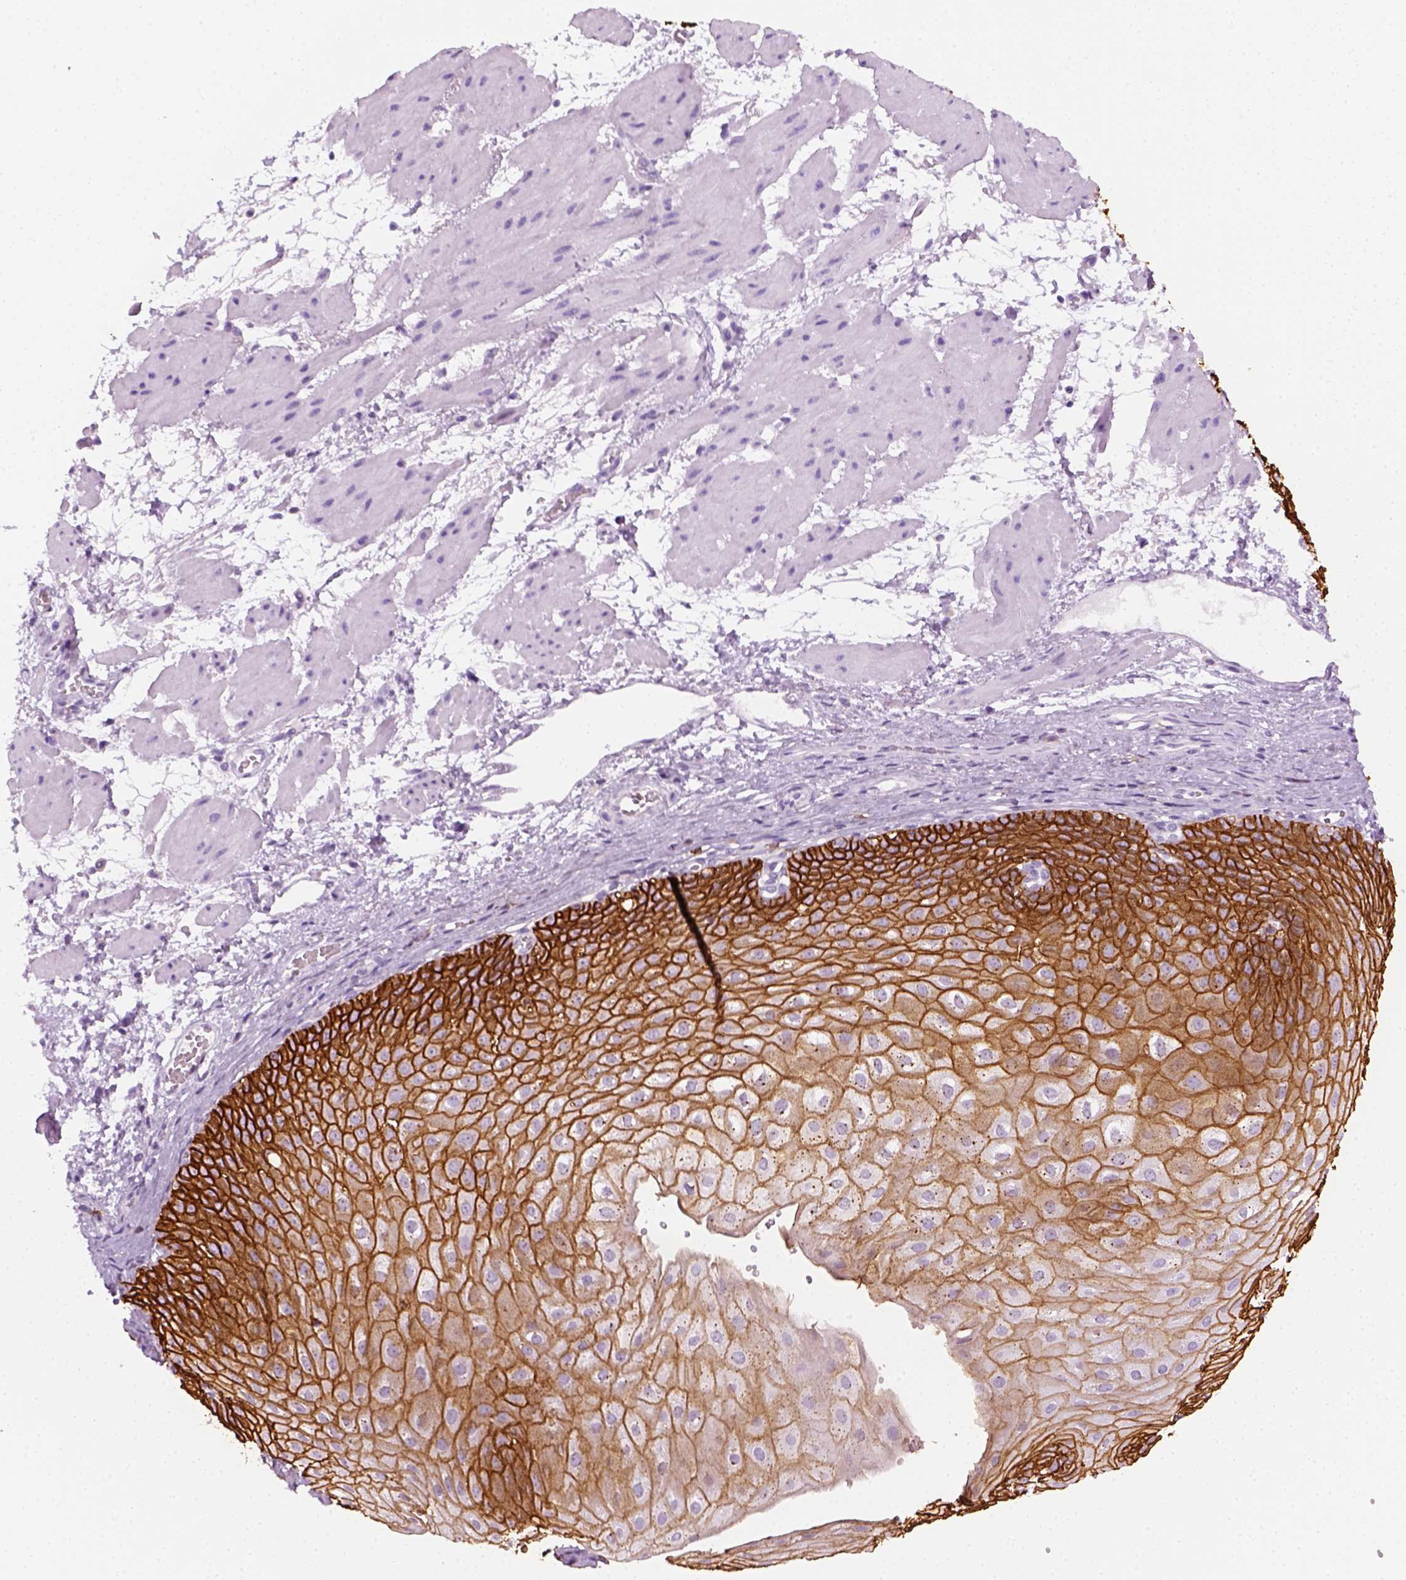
{"staining": {"intensity": "strong", "quantity": ">75%", "location": "cytoplasmic/membranous"}, "tissue": "esophagus", "cell_type": "Squamous epithelial cells", "image_type": "normal", "snomed": [{"axis": "morphology", "description": "Normal tissue, NOS"}, {"axis": "topography", "description": "Esophagus"}], "caption": "Strong cytoplasmic/membranous protein positivity is identified in approximately >75% of squamous epithelial cells in esophagus.", "gene": "AQP3", "patient": {"sex": "male", "age": 71}}